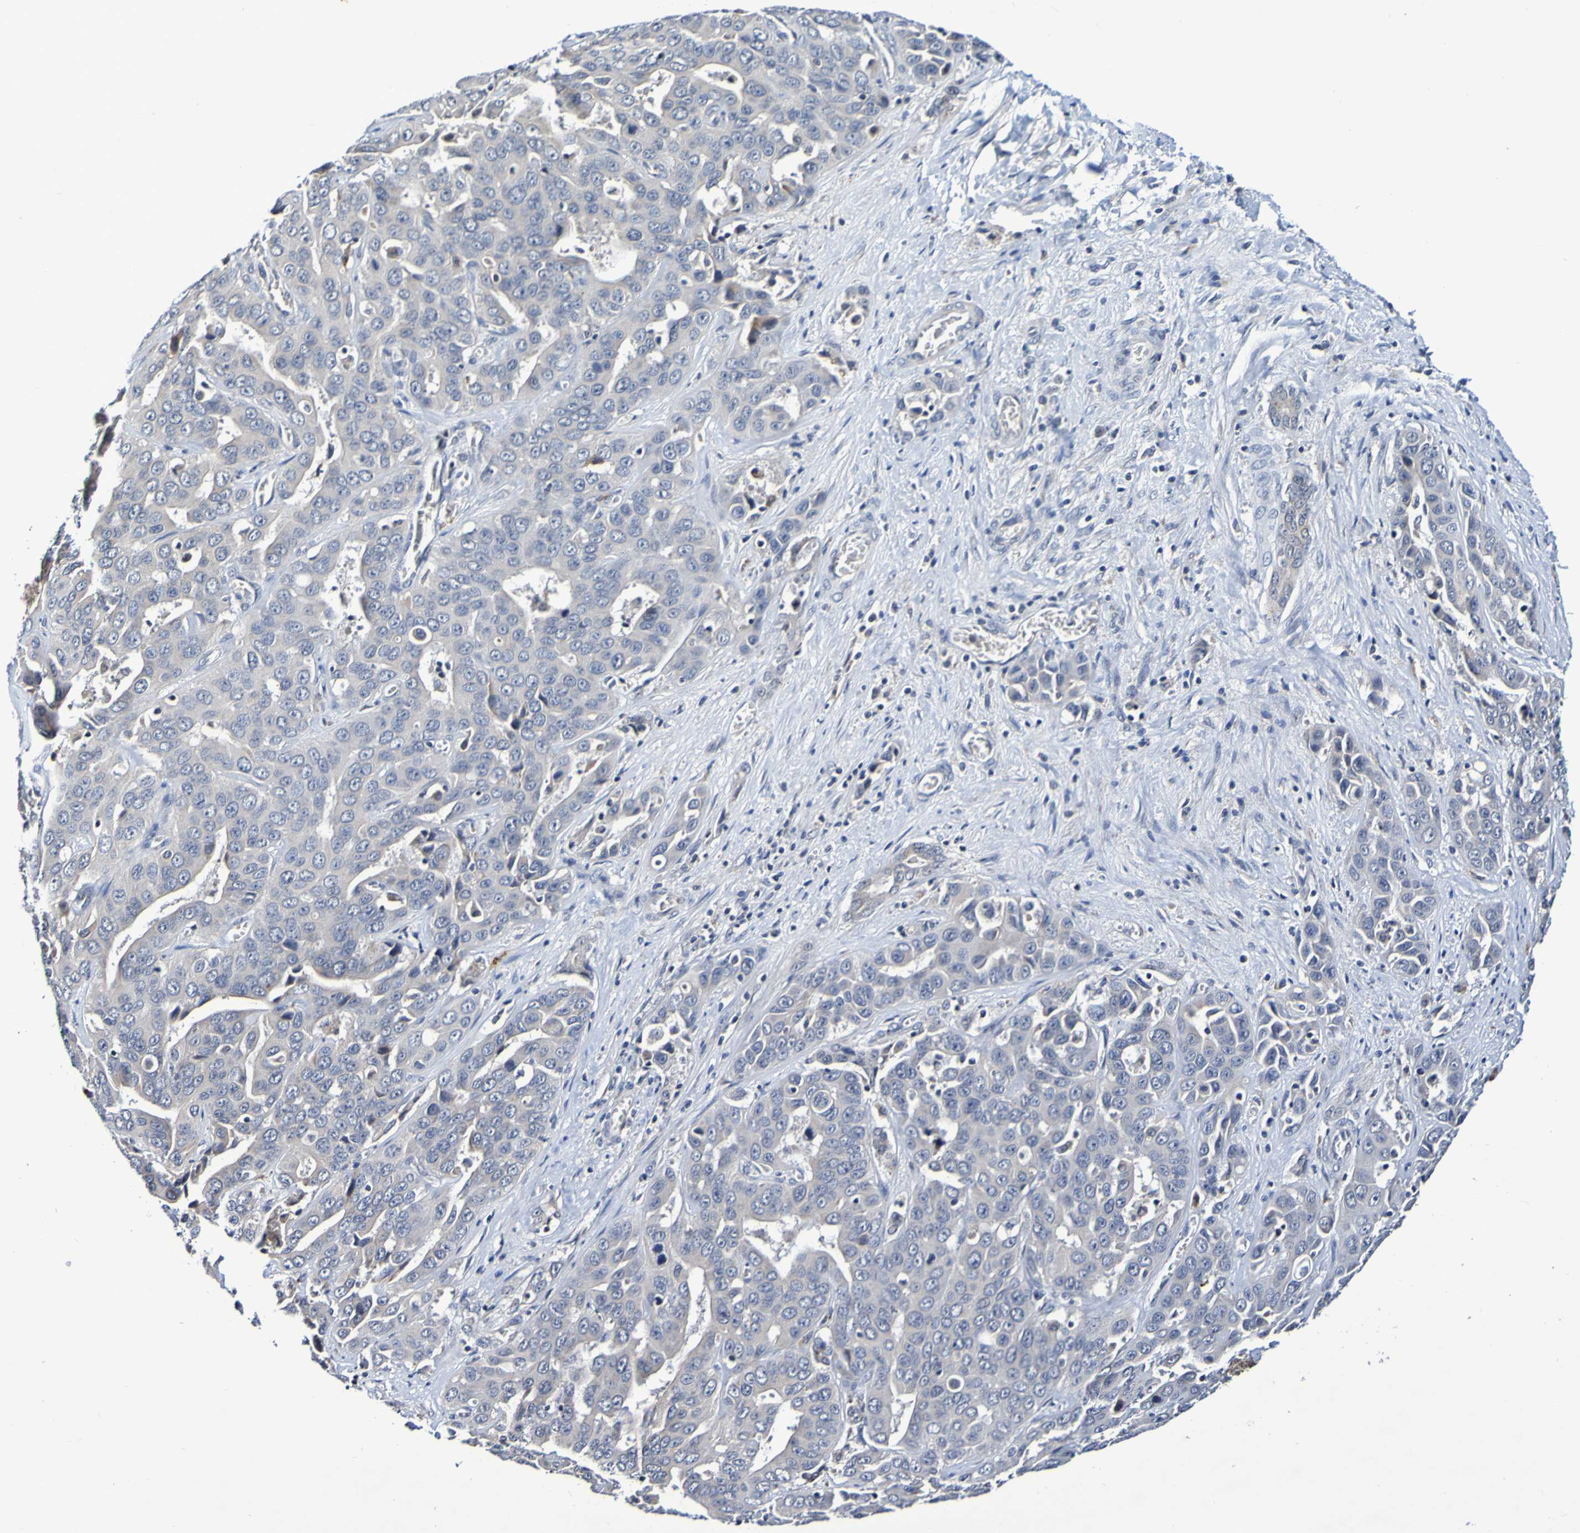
{"staining": {"intensity": "negative", "quantity": "none", "location": "none"}, "tissue": "liver cancer", "cell_type": "Tumor cells", "image_type": "cancer", "snomed": [{"axis": "morphology", "description": "Cholangiocarcinoma"}, {"axis": "topography", "description": "Liver"}], "caption": "There is no significant staining in tumor cells of liver cholangiocarcinoma.", "gene": "PTP4A2", "patient": {"sex": "female", "age": 52}}